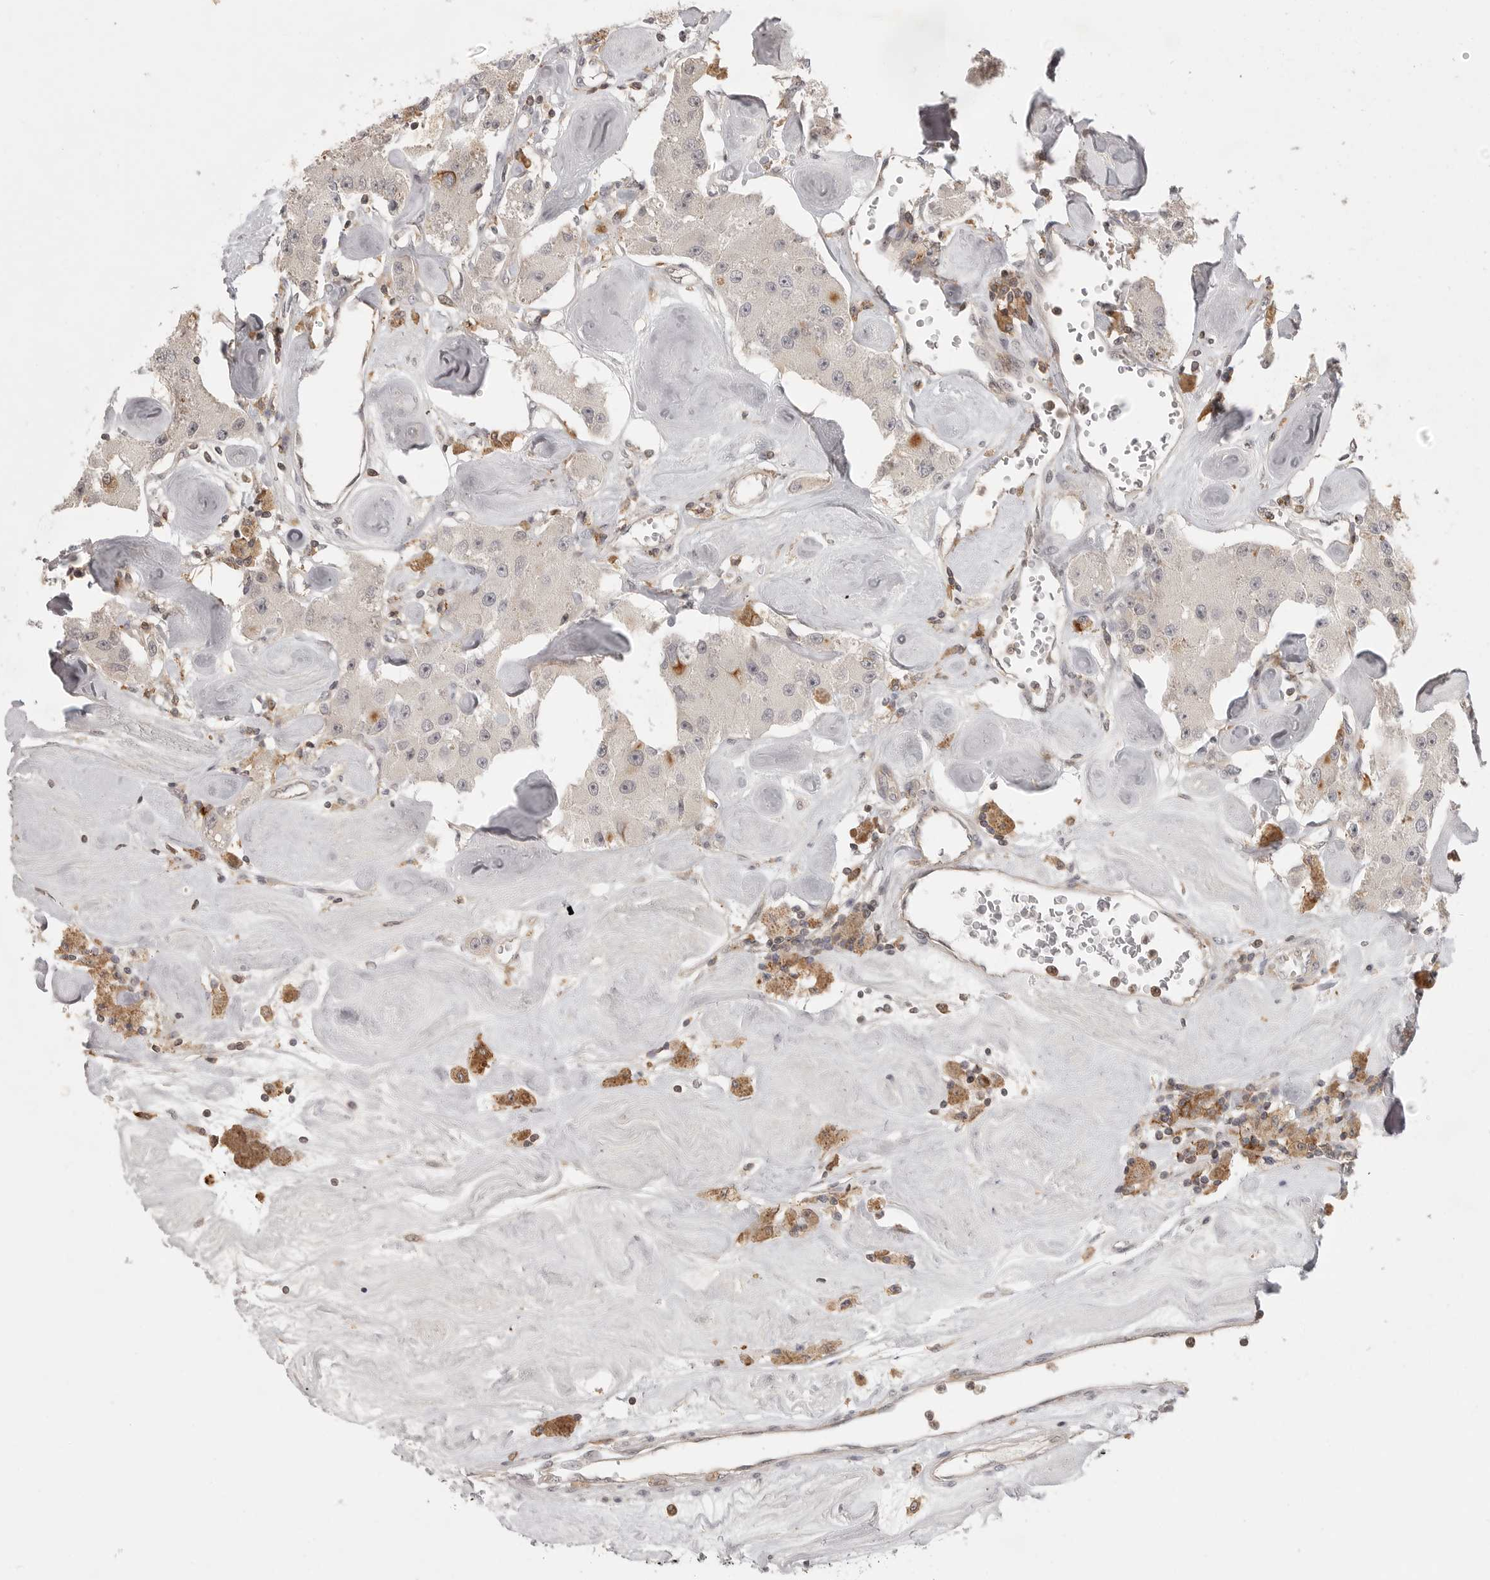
{"staining": {"intensity": "negative", "quantity": "none", "location": "none"}, "tissue": "carcinoid", "cell_type": "Tumor cells", "image_type": "cancer", "snomed": [{"axis": "morphology", "description": "Carcinoid, malignant, NOS"}, {"axis": "topography", "description": "Pancreas"}], "caption": "Malignant carcinoid stained for a protein using IHC demonstrates no staining tumor cells.", "gene": "DBNL", "patient": {"sex": "male", "age": 41}}